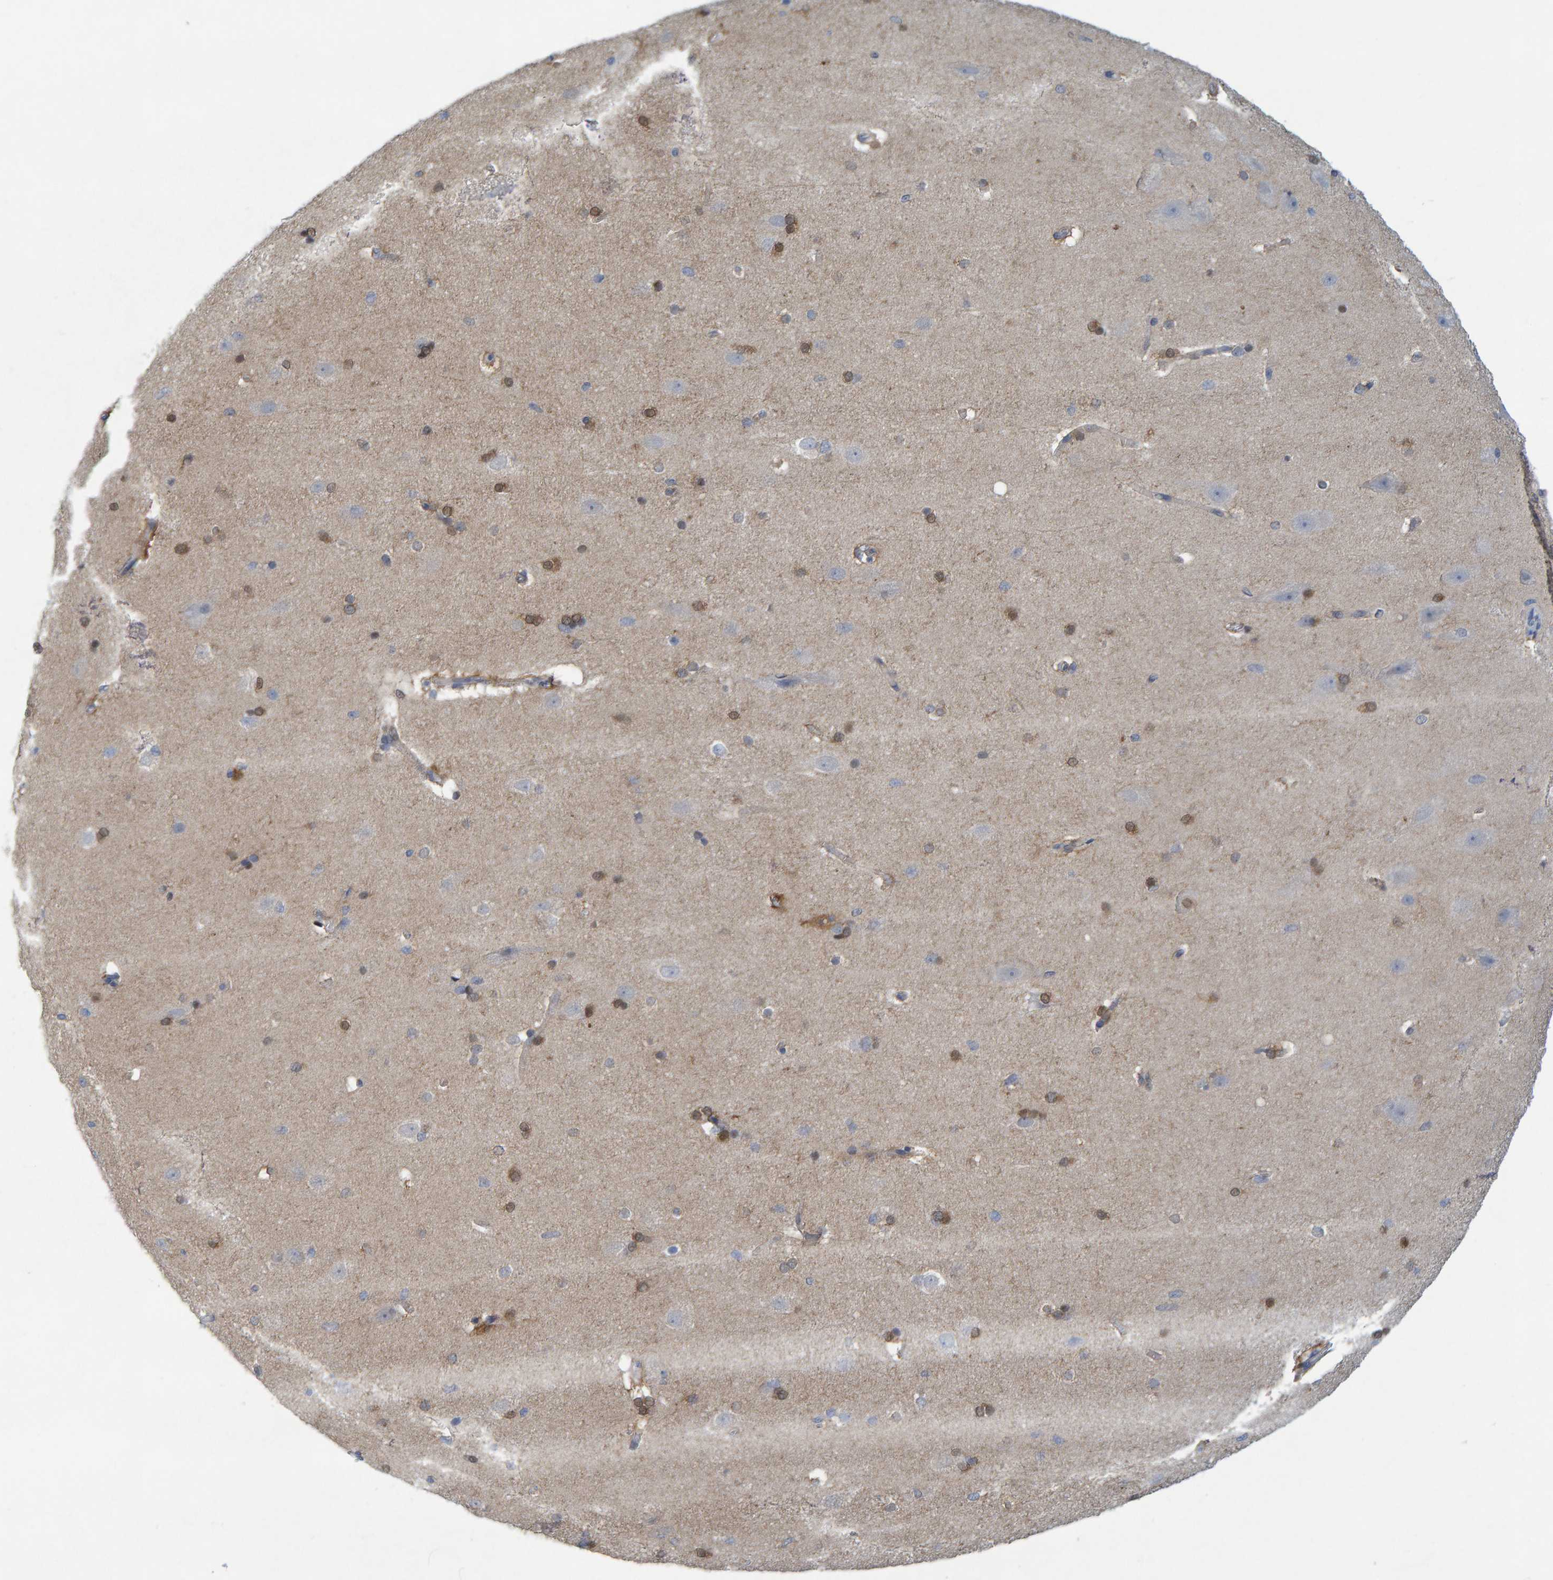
{"staining": {"intensity": "negative", "quantity": "none", "location": "none"}, "tissue": "cerebral cortex", "cell_type": "Endothelial cells", "image_type": "normal", "snomed": [{"axis": "morphology", "description": "Normal tissue, NOS"}, {"axis": "topography", "description": "Cerebral cortex"}, {"axis": "topography", "description": "Hippocampus"}], "caption": "The IHC micrograph has no significant staining in endothelial cells of cerebral cortex.", "gene": "ALAD", "patient": {"sex": "female", "age": 19}}